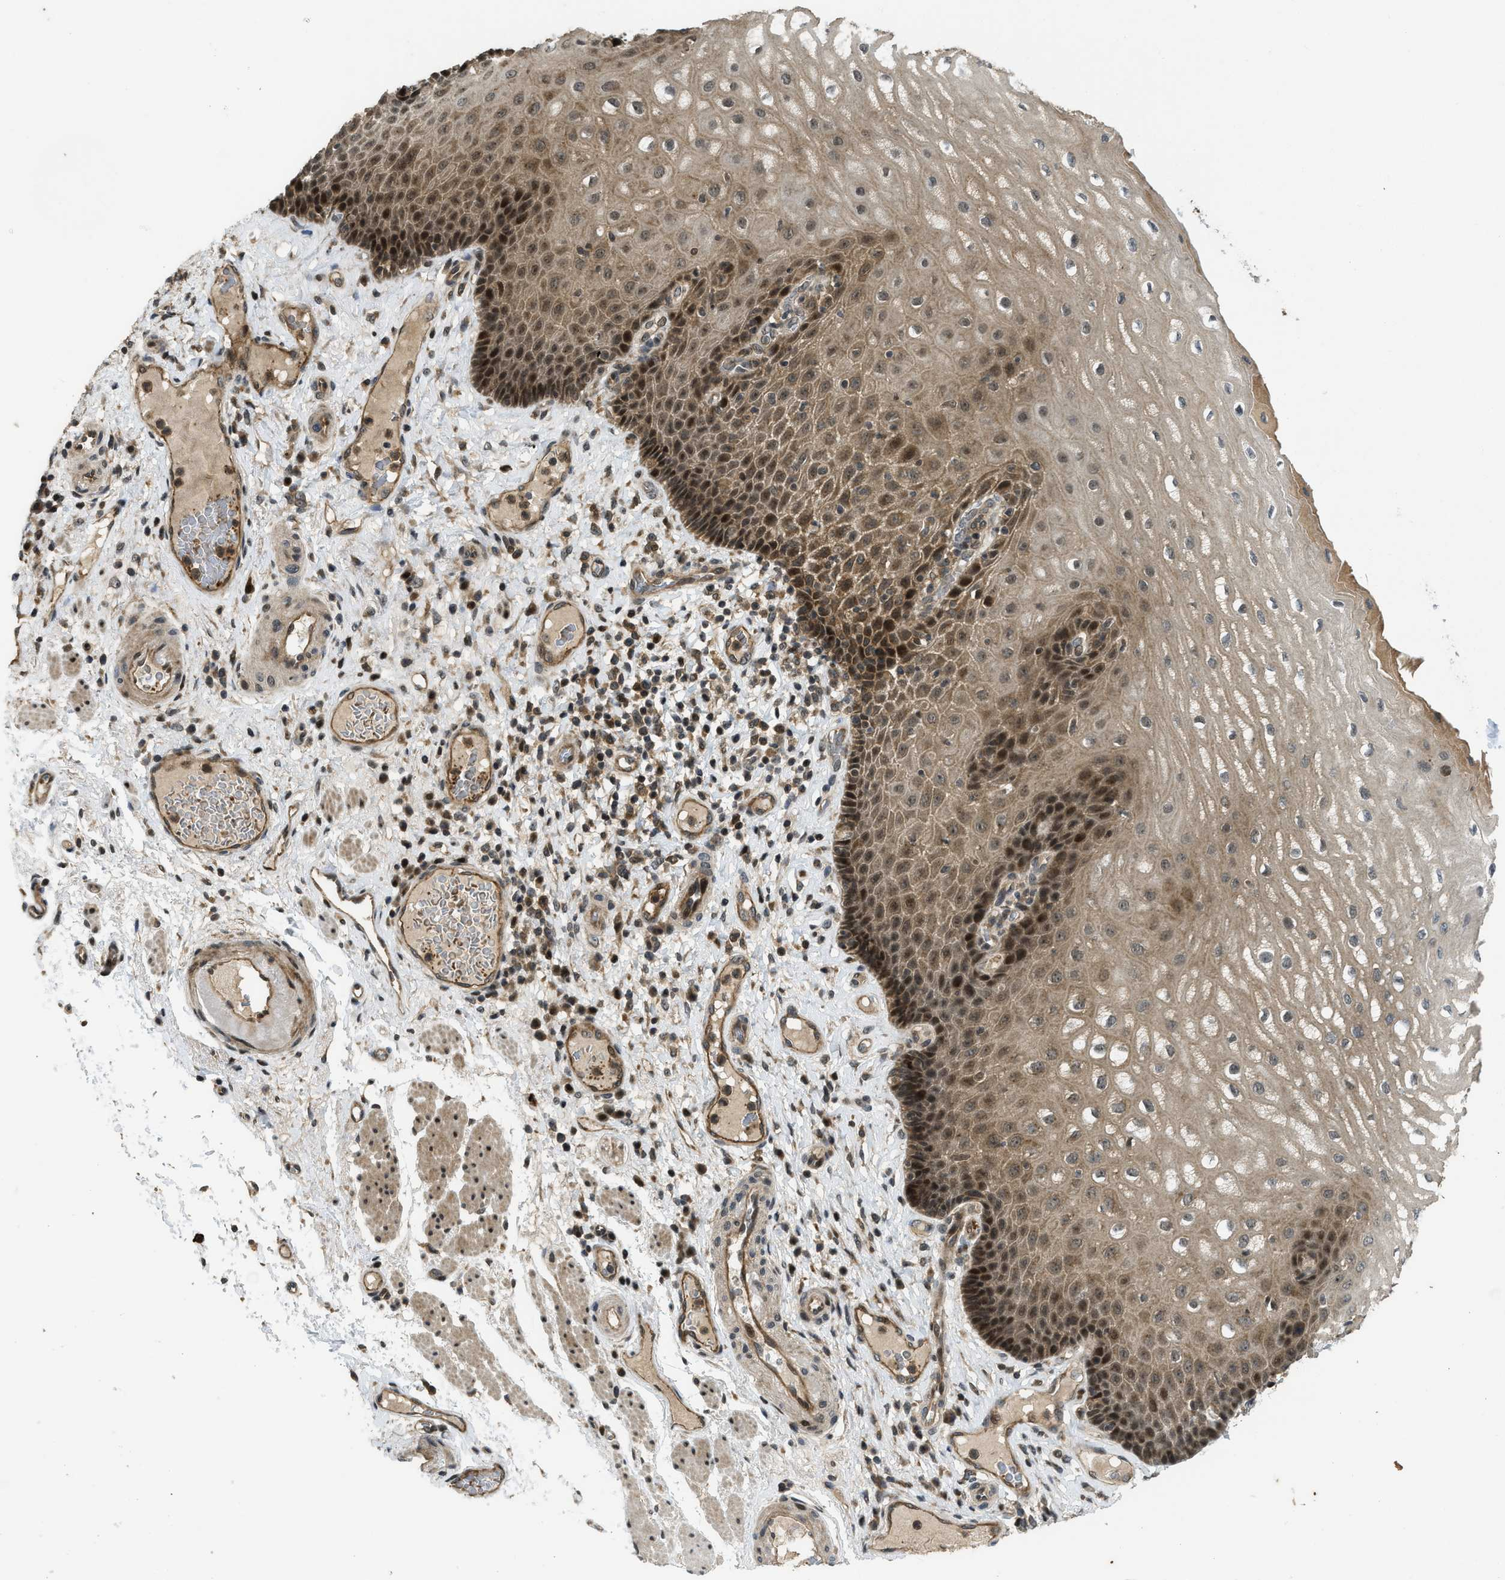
{"staining": {"intensity": "moderate", "quantity": ">75%", "location": "cytoplasmic/membranous,nuclear"}, "tissue": "esophagus", "cell_type": "Squamous epithelial cells", "image_type": "normal", "snomed": [{"axis": "morphology", "description": "Normal tissue, NOS"}, {"axis": "topography", "description": "Esophagus"}], "caption": "Immunohistochemical staining of benign human esophagus demonstrates medium levels of moderate cytoplasmic/membranous,nuclear expression in about >75% of squamous epithelial cells.", "gene": "DNAJC28", "patient": {"sex": "male", "age": 54}}